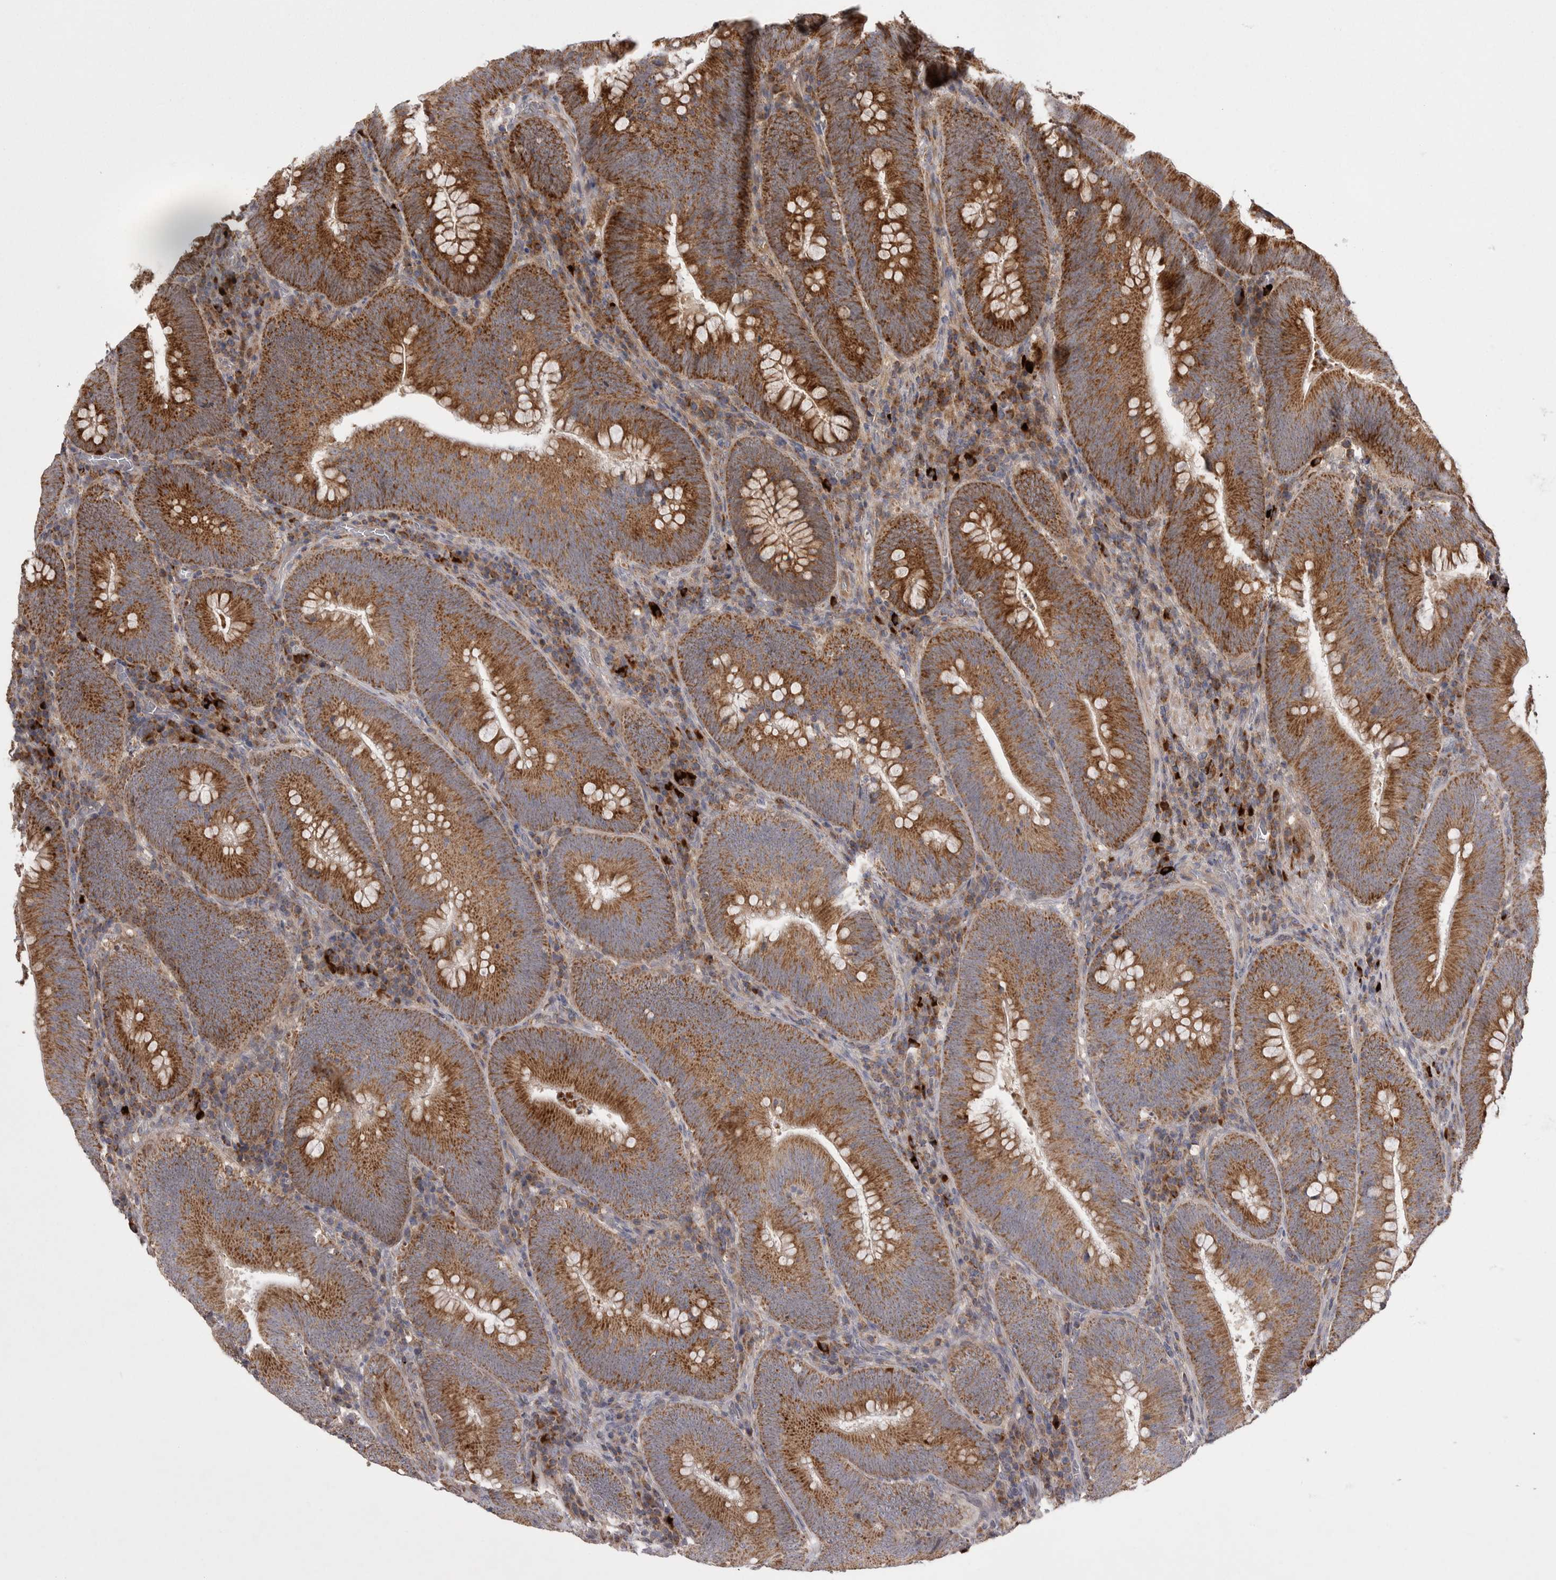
{"staining": {"intensity": "strong", "quantity": ">75%", "location": "cytoplasmic/membranous"}, "tissue": "colorectal cancer", "cell_type": "Tumor cells", "image_type": "cancer", "snomed": [{"axis": "morphology", "description": "Normal tissue, NOS"}, {"axis": "topography", "description": "Colon"}], "caption": "This image displays immunohistochemistry (IHC) staining of colorectal cancer, with high strong cytoplasmic/membranous expression in approximately >75% of tumor cells.", "gene": "KYAT3", "patient": {"sex": "female", "age": 82}}